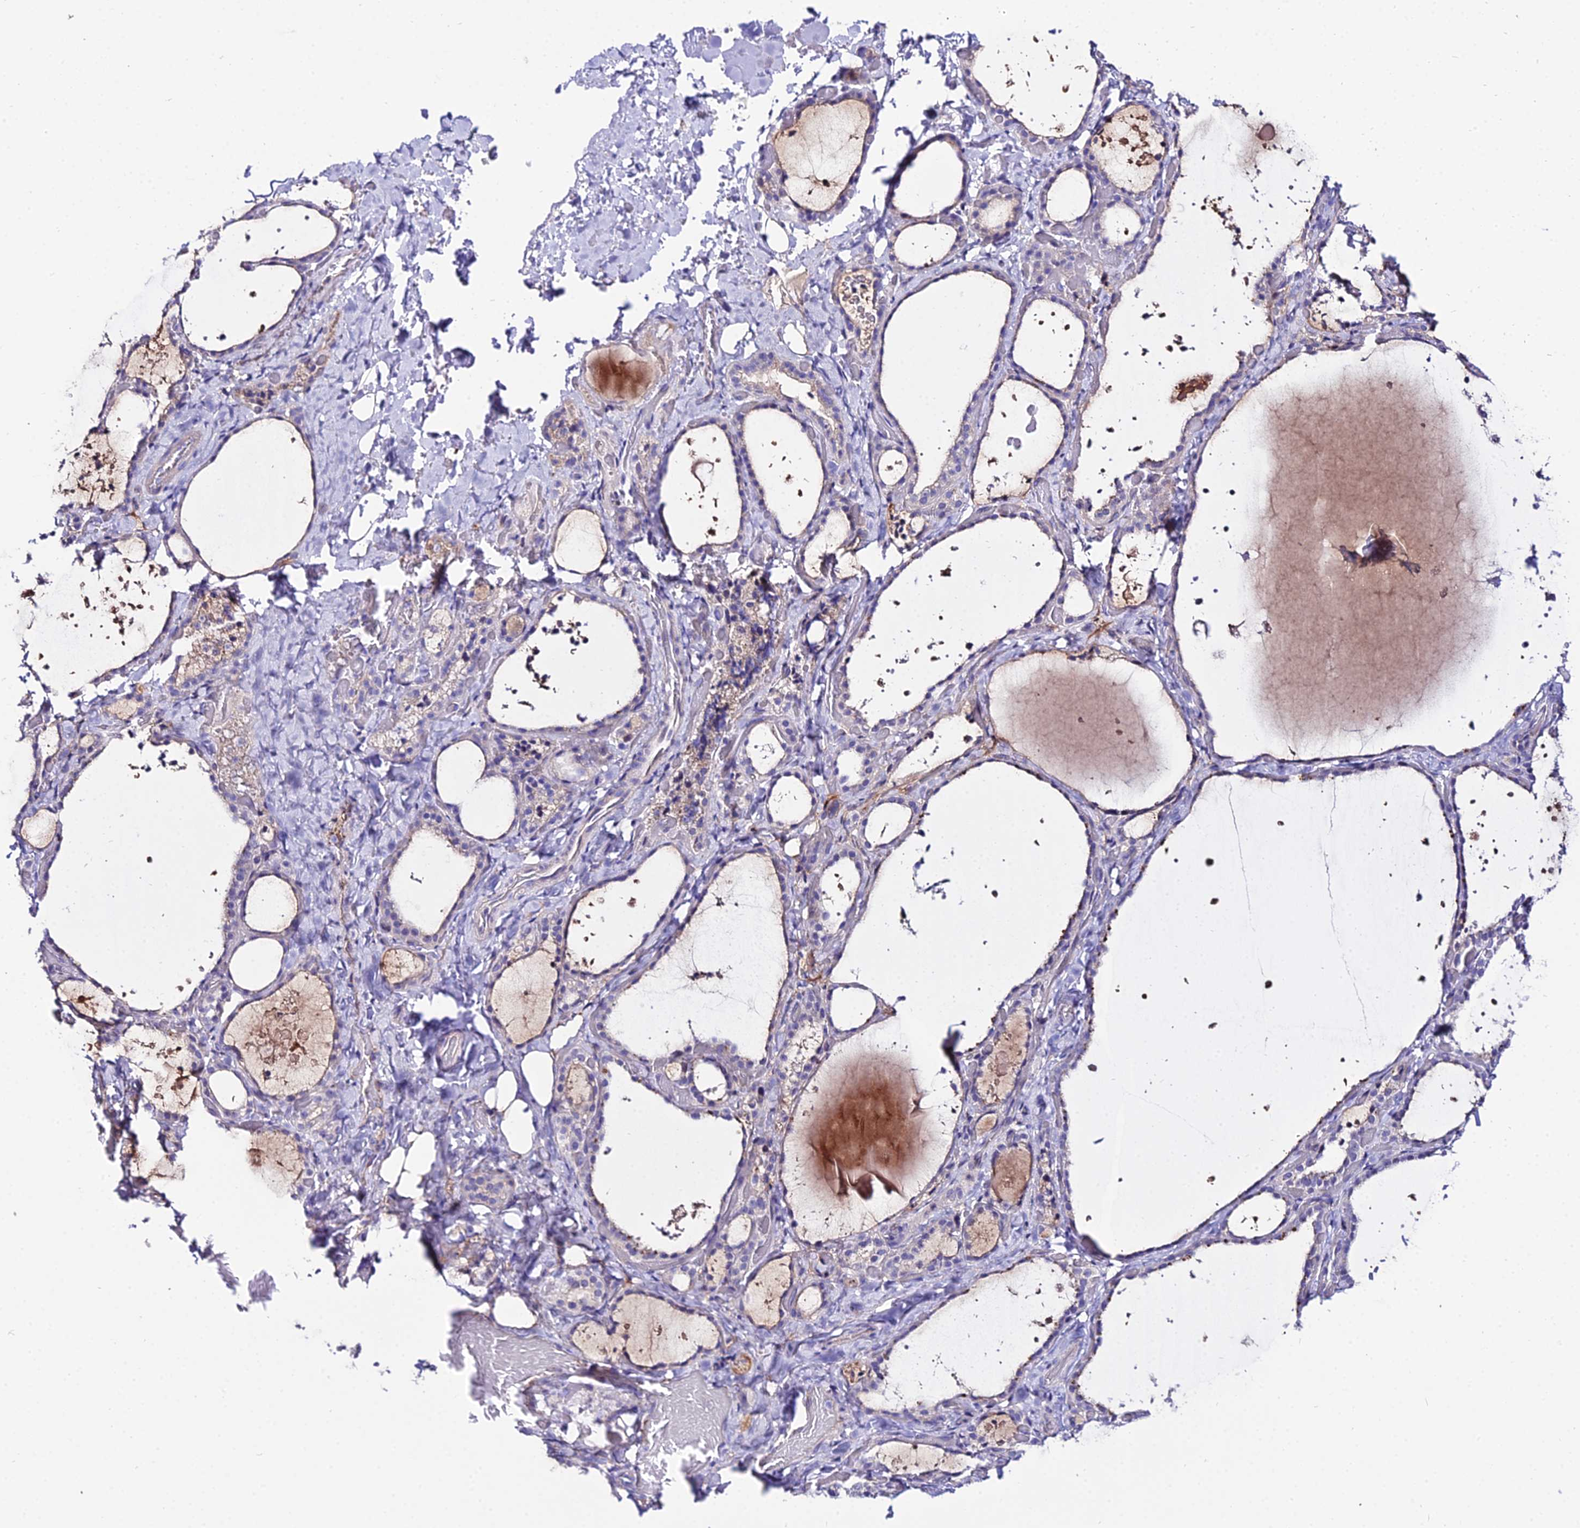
{"staining": {"intensity": "weak", "quantity": "<25%", "location": "cytoplasmic/membranous"}, "tissue": "thyroid gland", "cell_type": "Glandular cells", "image_type": "normal", "snomed": [{"axis": "morphology", "description": "Normal tissue, NOS"}, {"axis": "topography", "description": "Thyroid gland"}], "caption": "Immunohistochemistry (IHC) photomicrograph of benign thyroid gland: thyroid gland stained with DAB demonstrates no significant protein positivity in glandular cells. (DAB IHC with hematoxylin counter stain).", "gene": "SHQ1", "patient": {"sex": "female", "age": 44}}